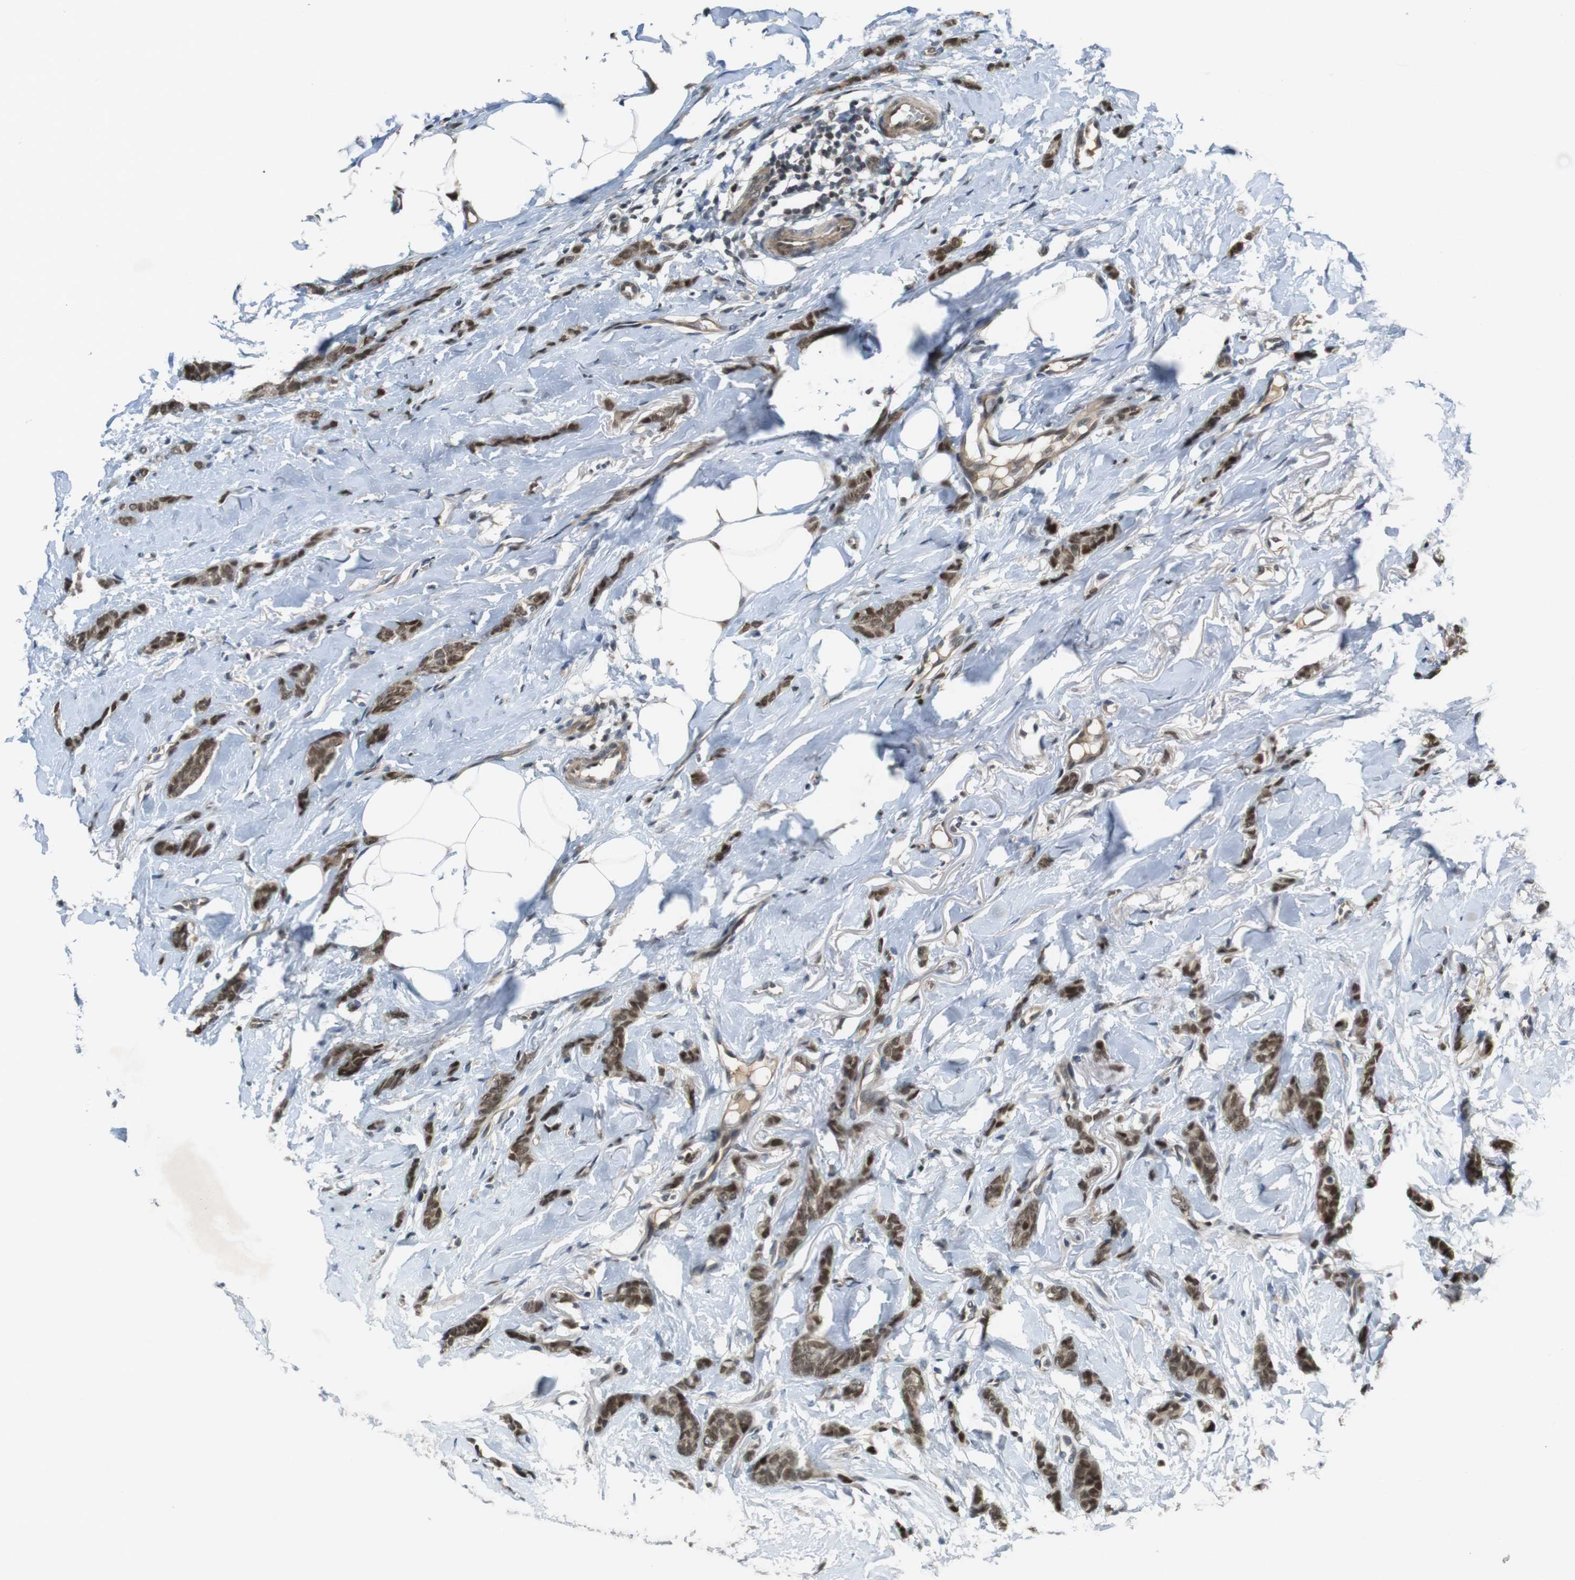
{"staining": {"intensity": "moderate", "quantity": ">75%", "location": "cytoplasmic/membranous,nuclear"}, "tissue": "breast cancer", "cell_type": "Tumor cells", "image_type": "cancer", "snomed": [{"axis": "morphology", "description": "Lobular carcinoma"}, {"axis": "topography", "description": "Skin"}, {"axis": "topography", "description": "Breast"}], "caption": "Brown immunohistochemical staining in breast cancer (lobular carcinoma) shows moderate cytoplasmic/membranous and nuclear staining in about >75% of tumor cells.", "gene": "MAPKAPK5", "patient": {"sex": "female", "age": 46}}